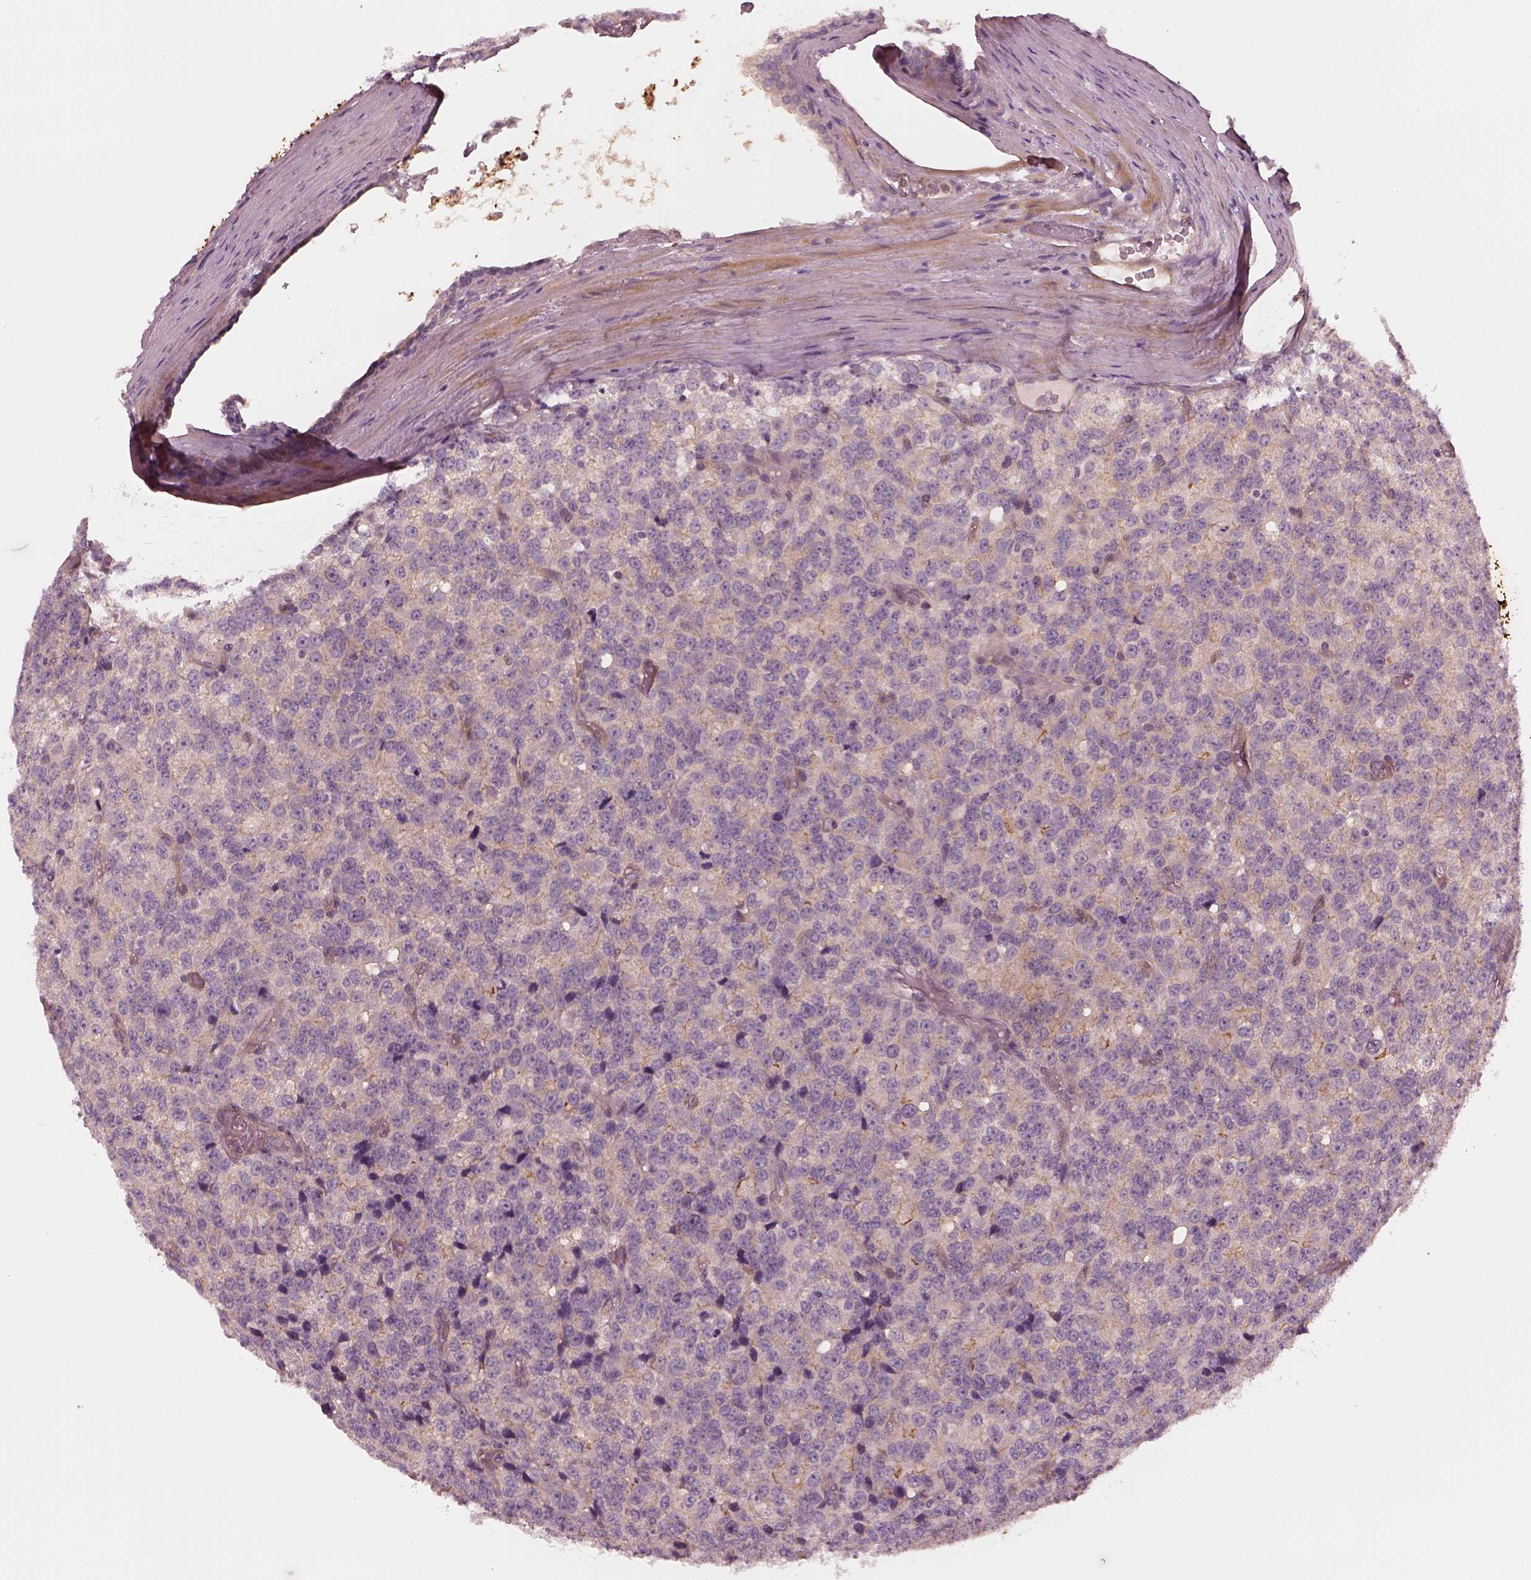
{"staining": {"intensity": "moderate", "quantity": "<25%", "location": "cytoplasmic/membranous"}, "tissue": "prostate cancer", "cell_type": "Tumor cells", "image_type": "cancer", "snomed": [{"axis": "morphology", "description": "Adenocarcinoma, High grade"}, {"axis": "topography", "description": "Prostate and seminal vesicle, NOS"}], "caption": "A low amount of moderate cytoplasmic/membranous positivity is present in approximately <25% of tumor cells in prostate adenocarcinoma (high-grade) tissue.", "gene": "FAM107B", "patient": {"sex": "male", "age": 62}}